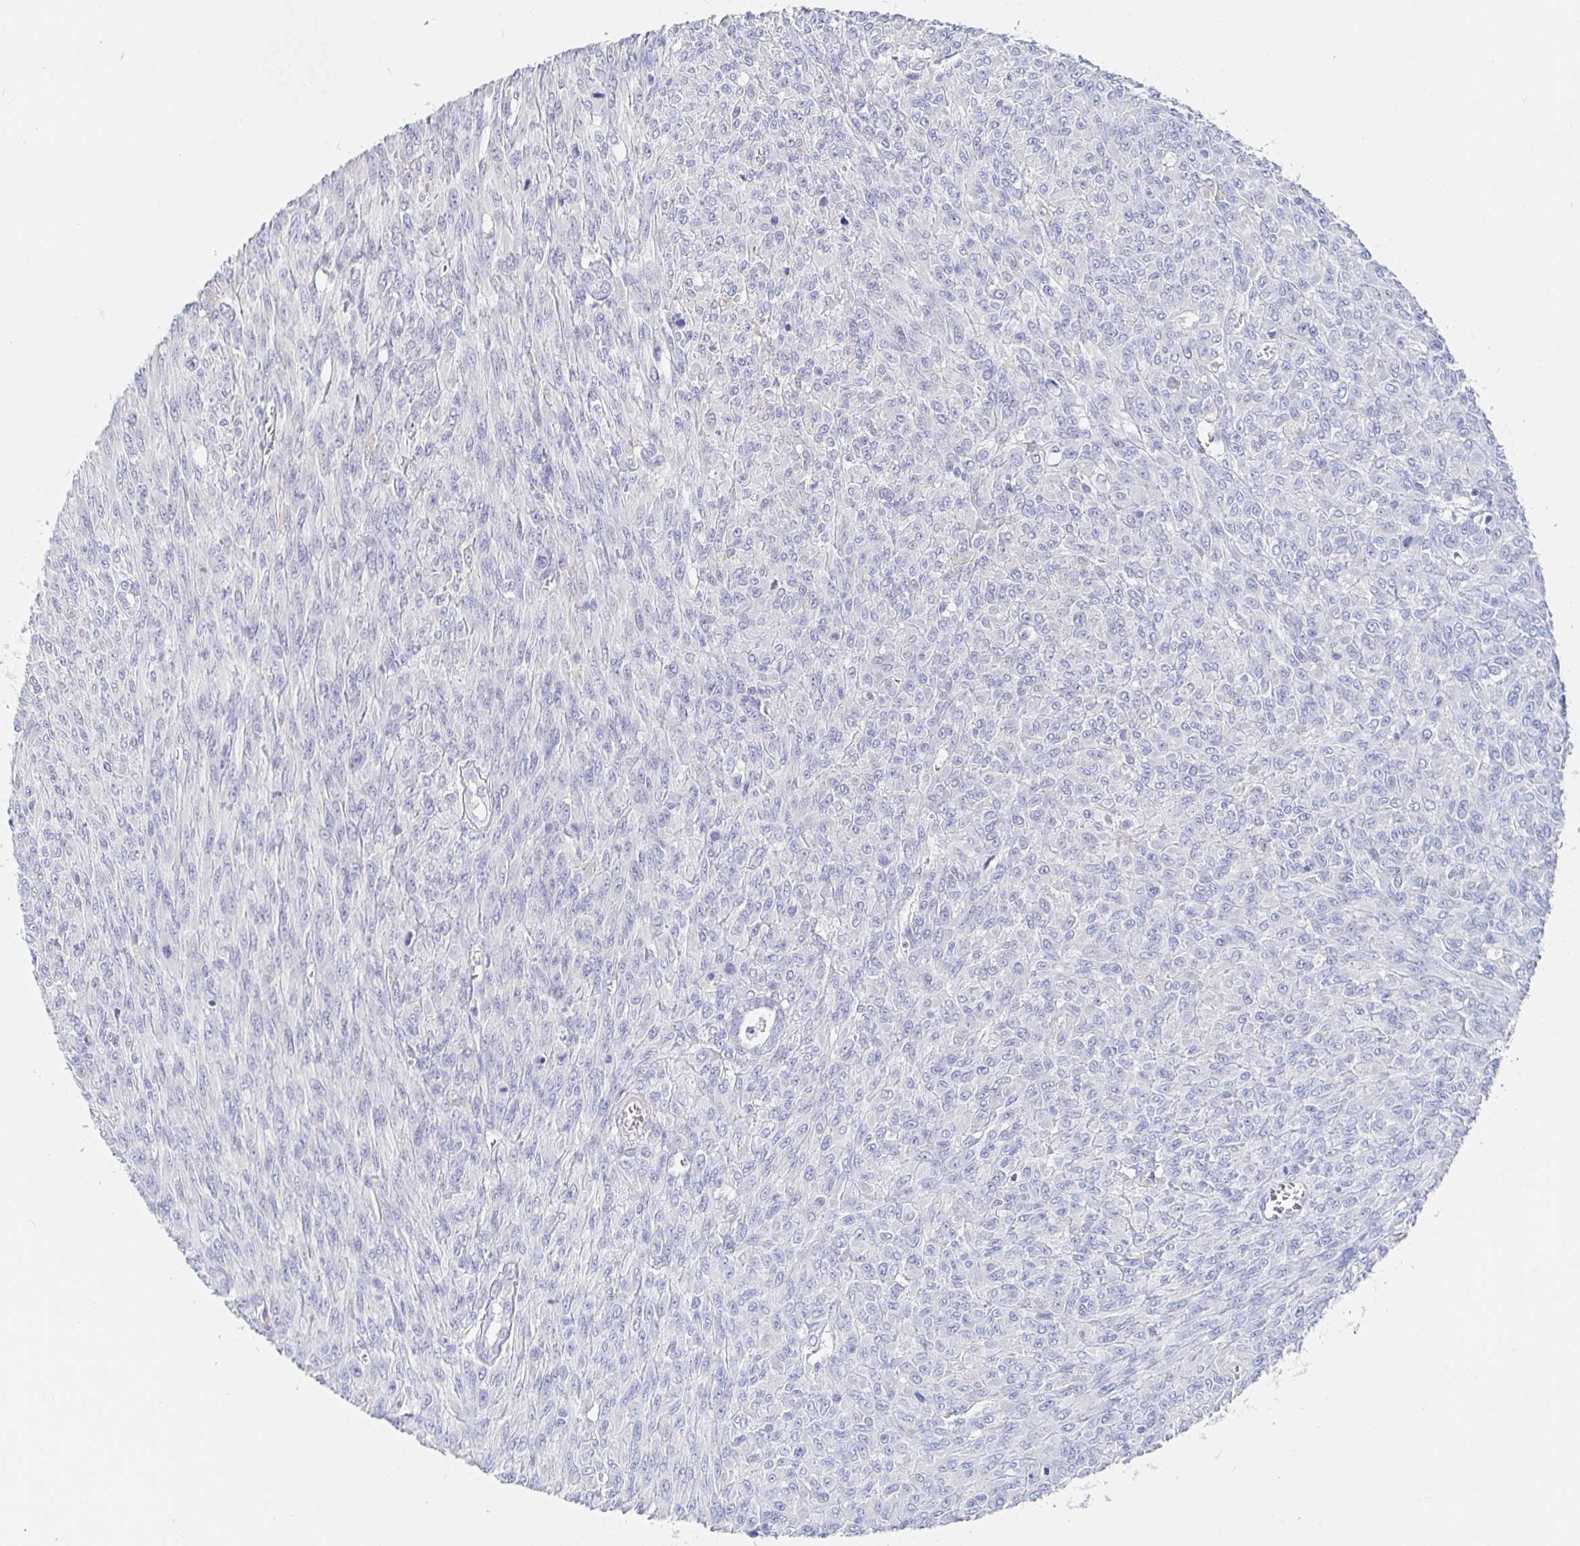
{"staining": {"intensity": "negative", "quantity": "none", "location": "none"}, "tissue": "renal cancer", "cell_type": "Tumor cells", "image_type": "cancer", "snomed": [{"axis": "morphology", "description": "Adenocarcinoma, NOS"}, {"axis": "topography", "description": "Kidney"}], "caption": "IHC histopathology image of neoplastic tissue: human renal cancer stained with DAB (3,3'-diaminobenzidine) demonstrates no significant protein expression in tumor cells. (DAB immunohistochemistry with hematoxylin counter stain).", "gene": "PACSIN1", "patient": {"sex": "male", "age": 58}}